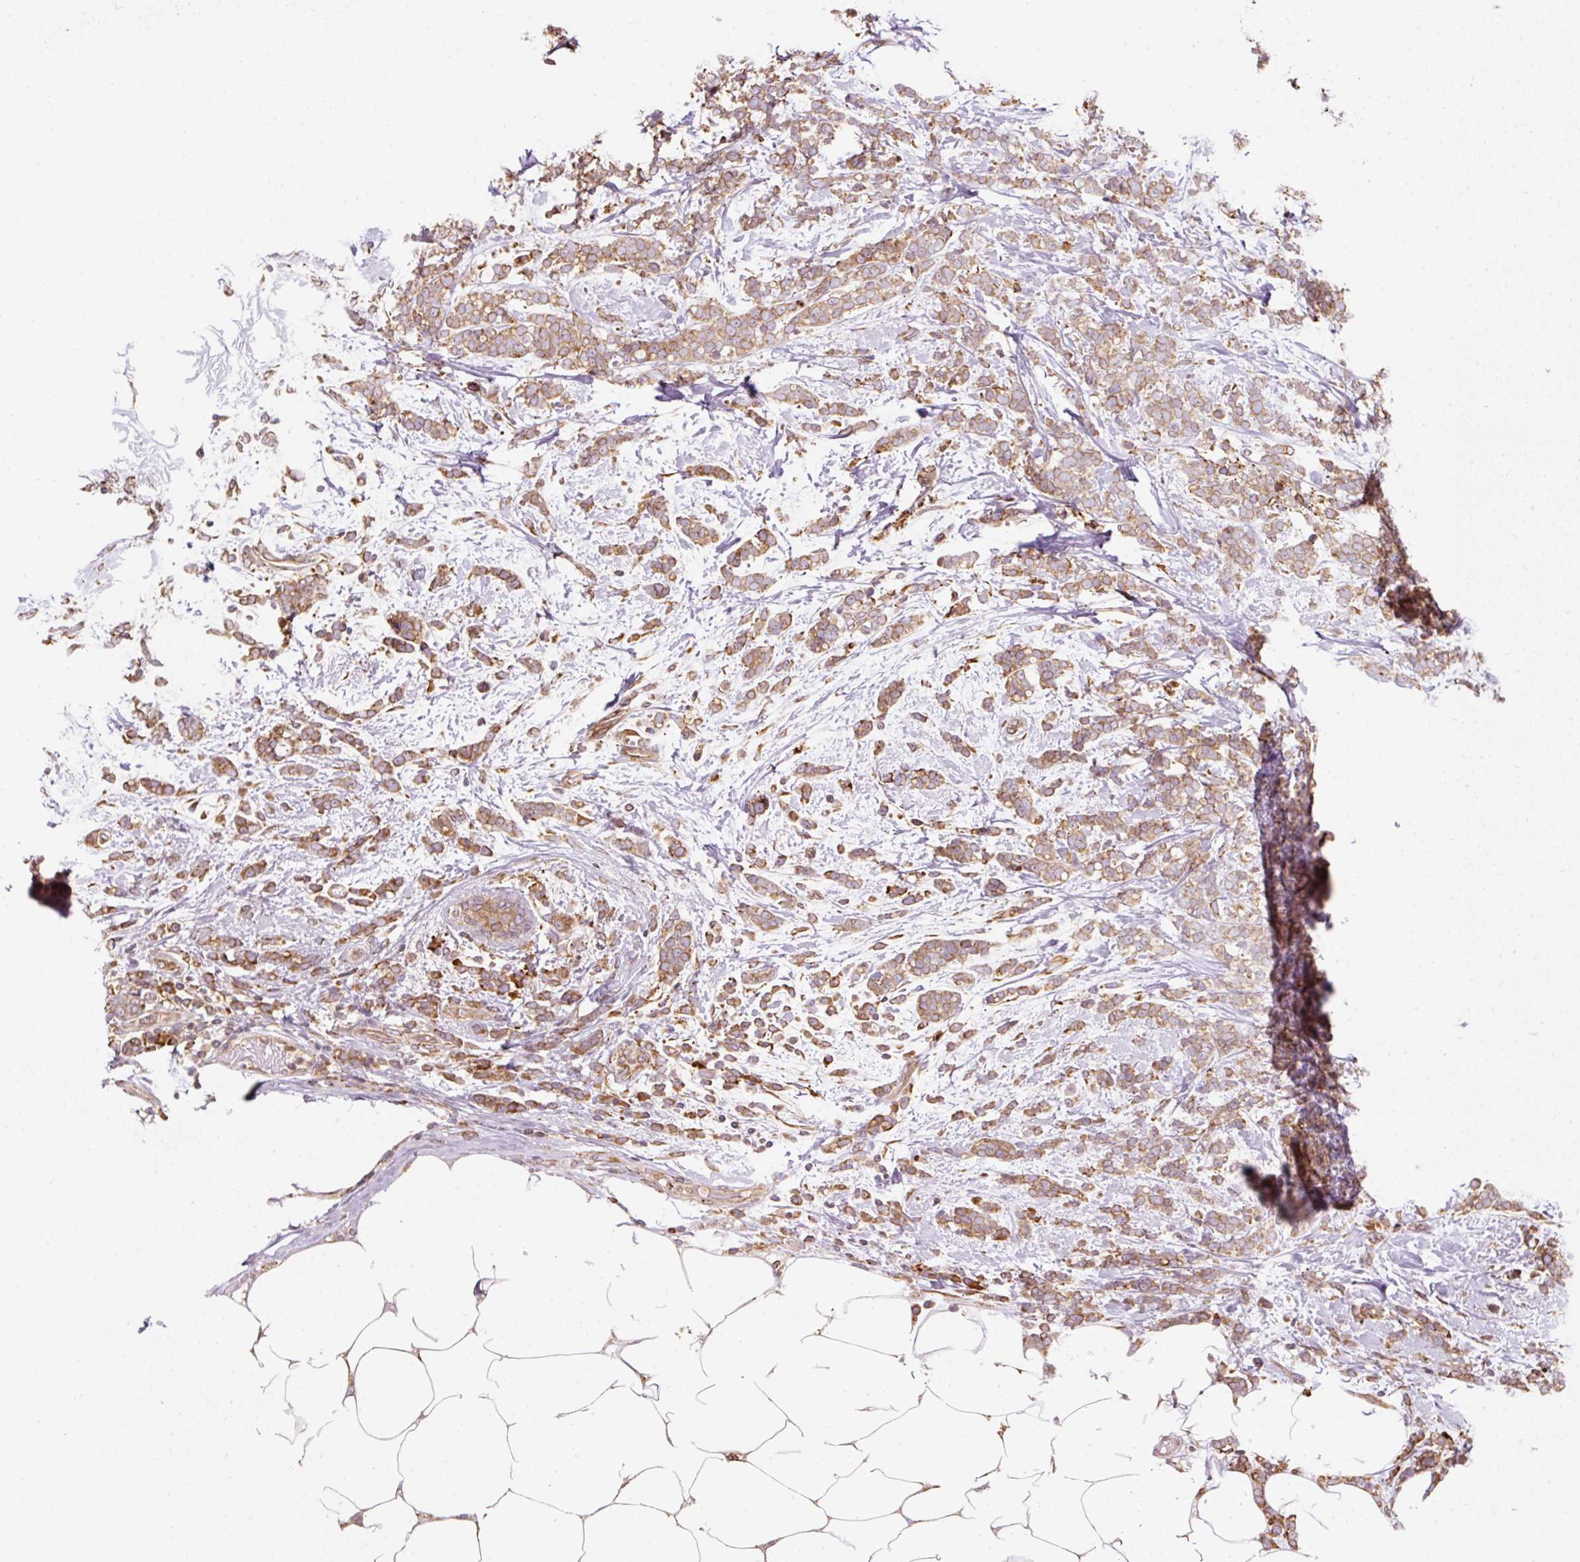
{"staining": {"intensity": "moderate", "quantity": ">75%", "location": "cytoplasmic/membranous"}, "tissue": "breast cancer", "cell_type": "Tumor cells", "image_type": "cancer", "snomed": [{"axis": "morphology", "description": "Lobular carcinoma"}, {"axis": "topography", "description": "Breast"}], "caption": "A medium amount of moderate cytoplasmic/membranous staining is seen in approximately >75% of tumor cells in breast cancer (lobular carcinoma) tissue.", "gene": "PRKCSH", "patient": {"sex": "female", "age": 58}}